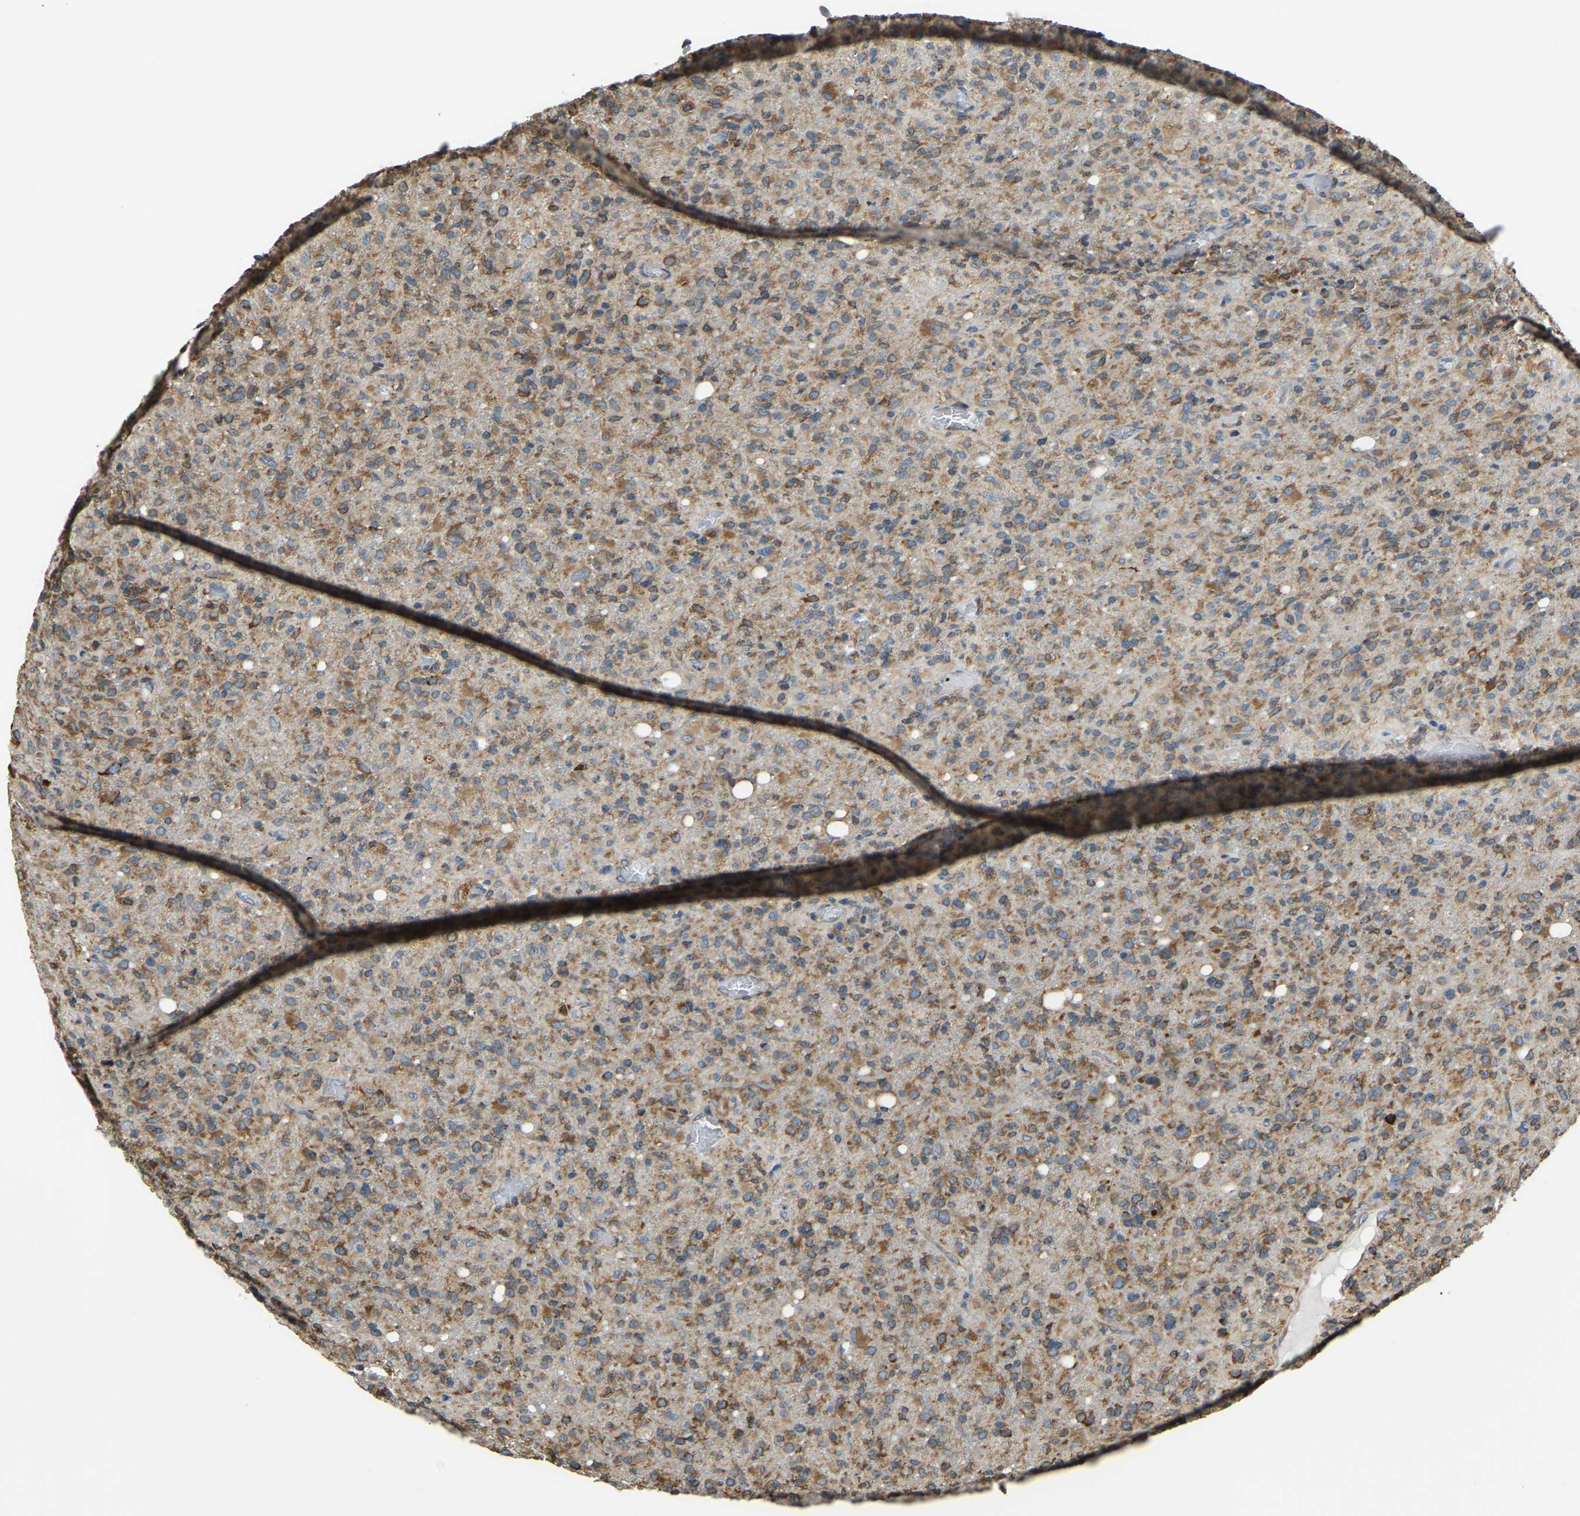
{"staining": {"intensity": "moderate", "quantity": ">75%", "location": "cytoplasmic/membranous"}, "tissue": "glioma", "cell_type": "Tumor cells", "image_type": "cancer", "snomed": [{"axis": "morphology", "description": "Glioma, malignant, High grade"}, {"axis": "topography", "description": "Brain"}], "caption": "Immunohistochemistry (DAB (3,3'-diaminobenzidine)) staining of human malignant glioma (high-grade) demonstrates moderate cytoplasmic/membranous protein positivity in about >75% of tumor cells.", "gene": "RNF115", "patient": {"sex": "female", "age": 57}}